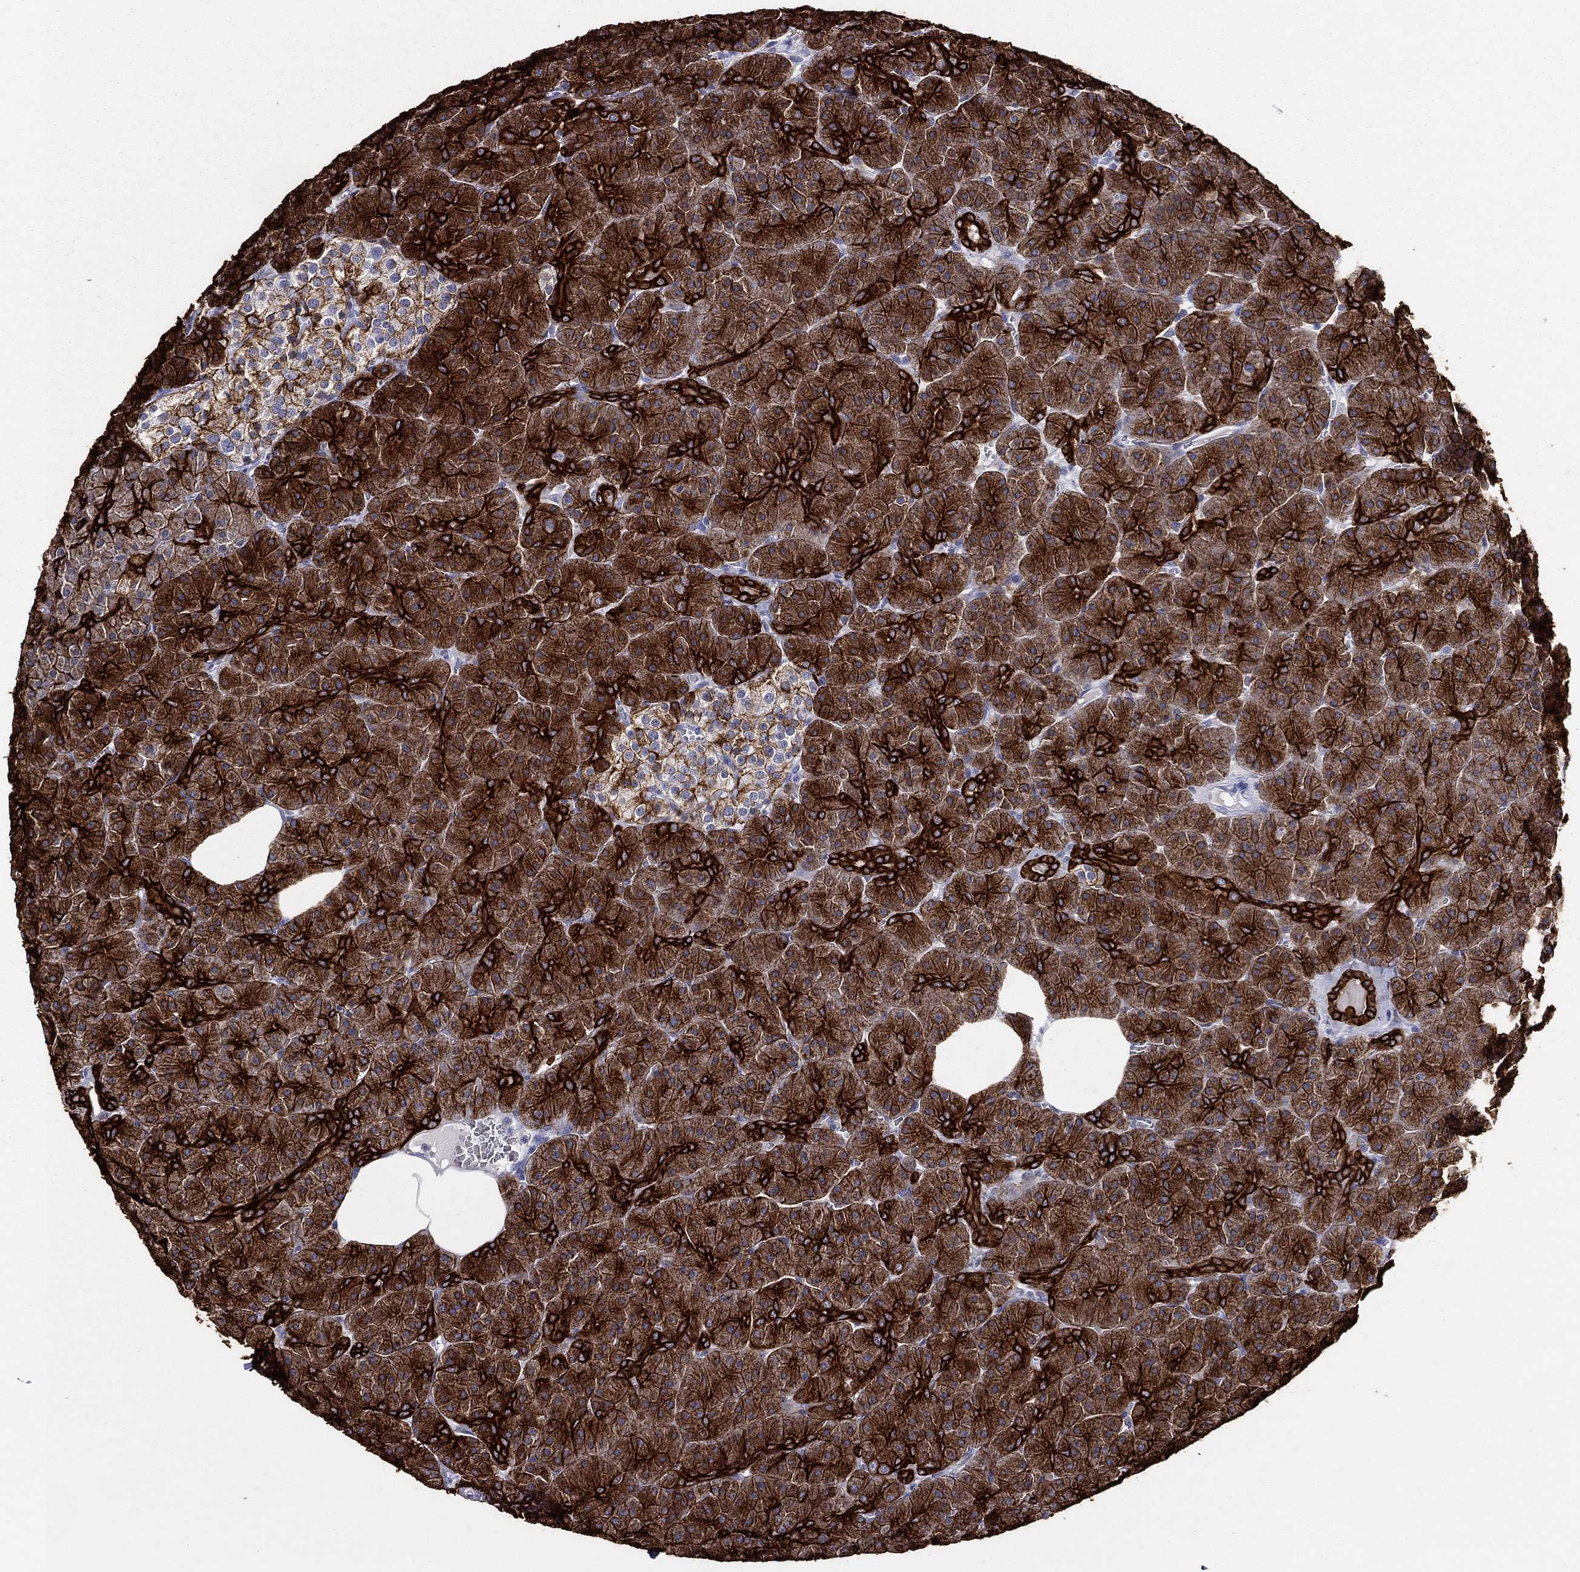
{"staining": {"intensity": "strong", "quantity": ">75%", "location": "cytoplasmic/membranous"}, "tissue": "pancreas", "cell_type": "Exocrine glandular cells", "image_type": "normal", "snomed": [{"axis": "morphology", "description": "Normal tissue, NOS"}, {"axis": "topography", "description": "Pancreas"}], "caption": "Immunohistochemistry photomicrograph of benign pancreas: human pancreas stained using IHC demonstrates high levels of strong protein expression localized specifically in the cytoplasmic/membranous of exocrine glandular cells, appearing as a cytoplasmic/membranous brown color.", "gene": "KRT7", "patient": {"sex": "male", "age": 61}}